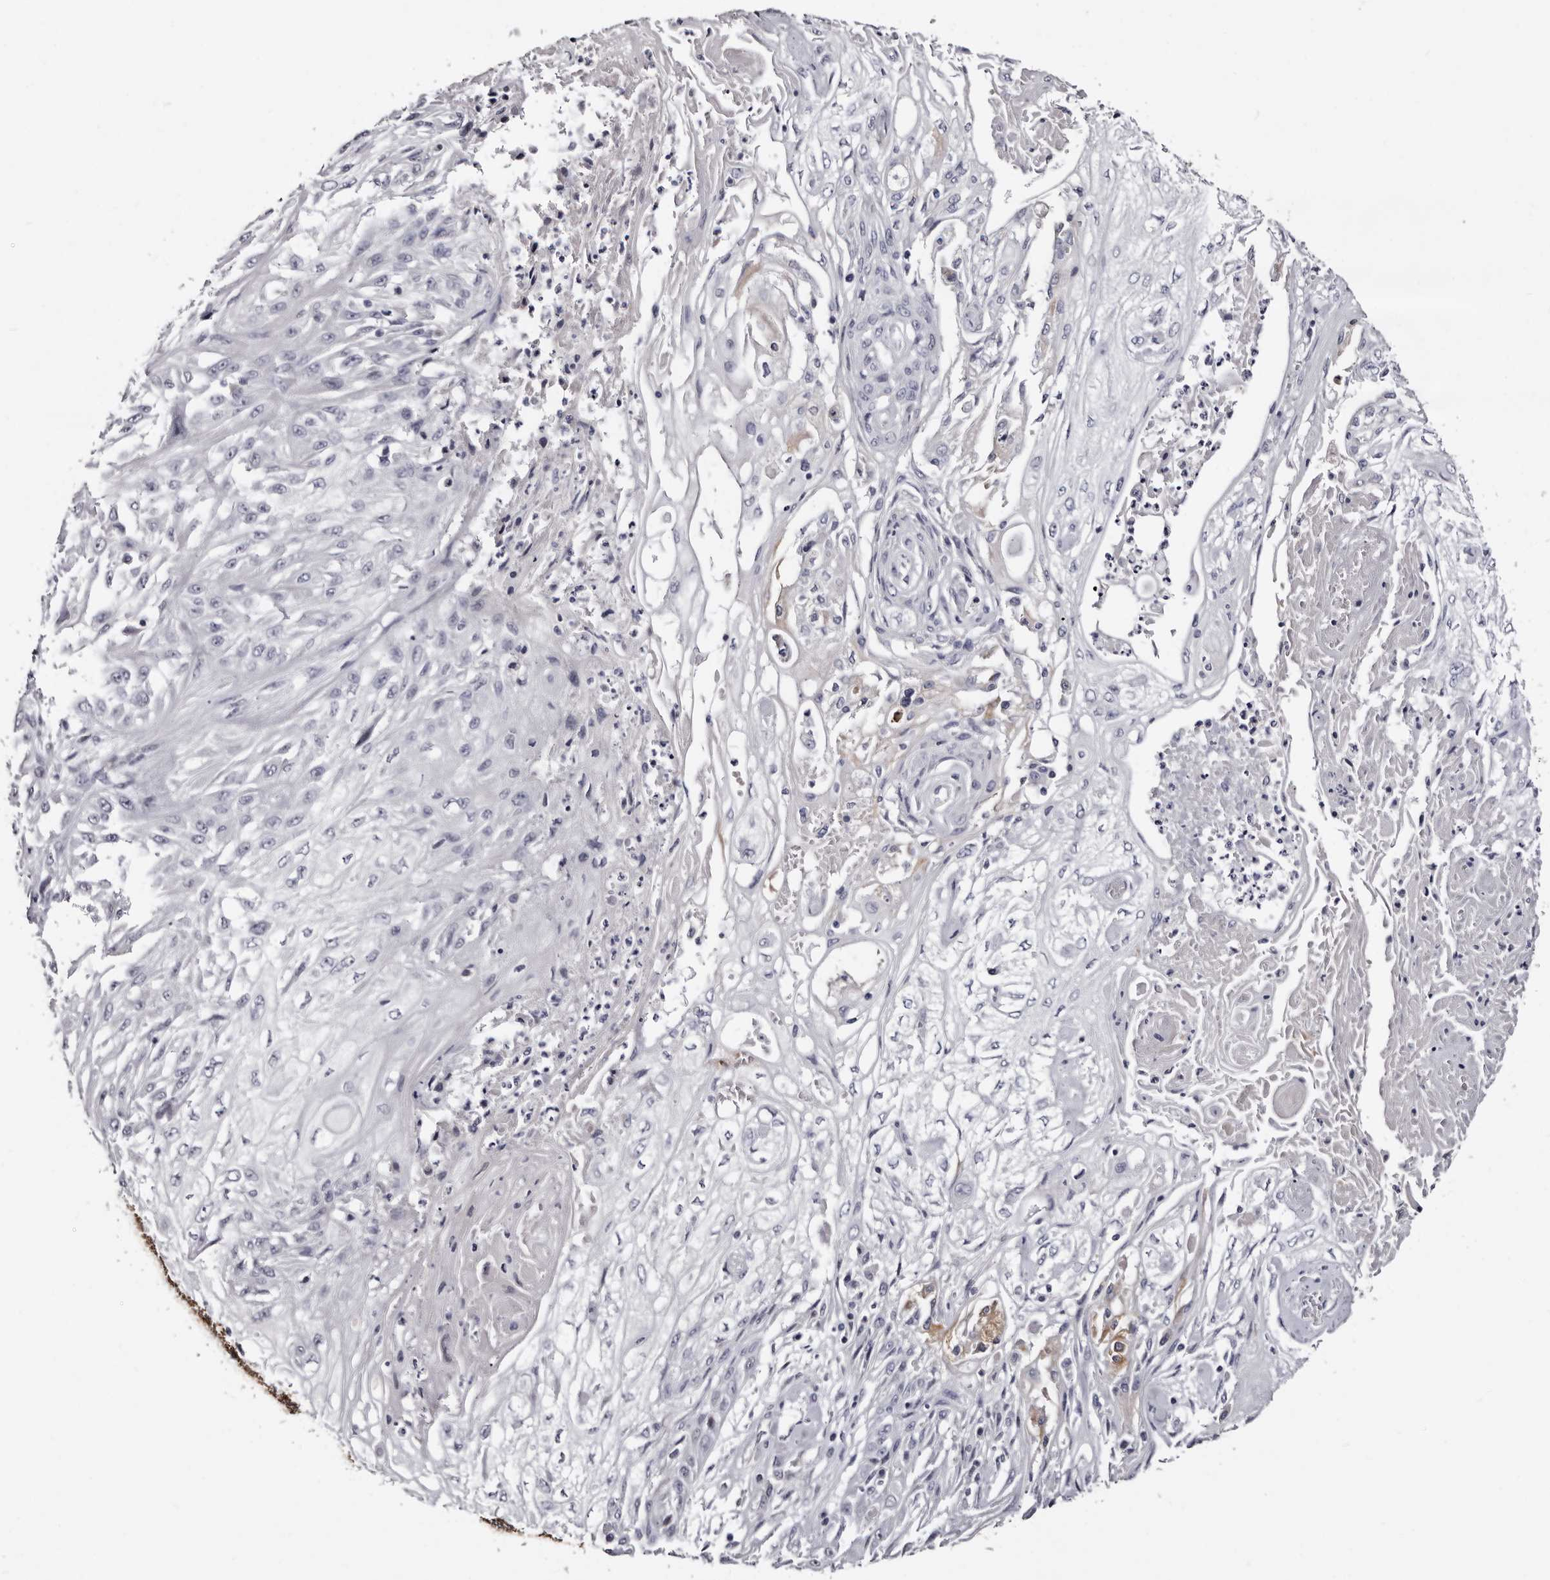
{"staining": {"intensity": "negative", "quantity": "none", "location": "none"}, "tissue": "skin cancer", "cell_type": "Tumor cells", "image_type": "cancer", "snomed": [{"axis": "morphology", "description": "Squamous cell carcinoma, NOS"}, {"axis": "morphology", "description": "Squamous cell carcinoma, metastatic, NOS"}, {"axis": "topography", "description": "Skin"}, {"axis": "topography", "description": "Lymph node"}], "caption": "IHC of human skin cancer displays no positivity in tumor cells.", "gene": "TBC1D22B", "patient": {"sex": "male", "age": 75}}